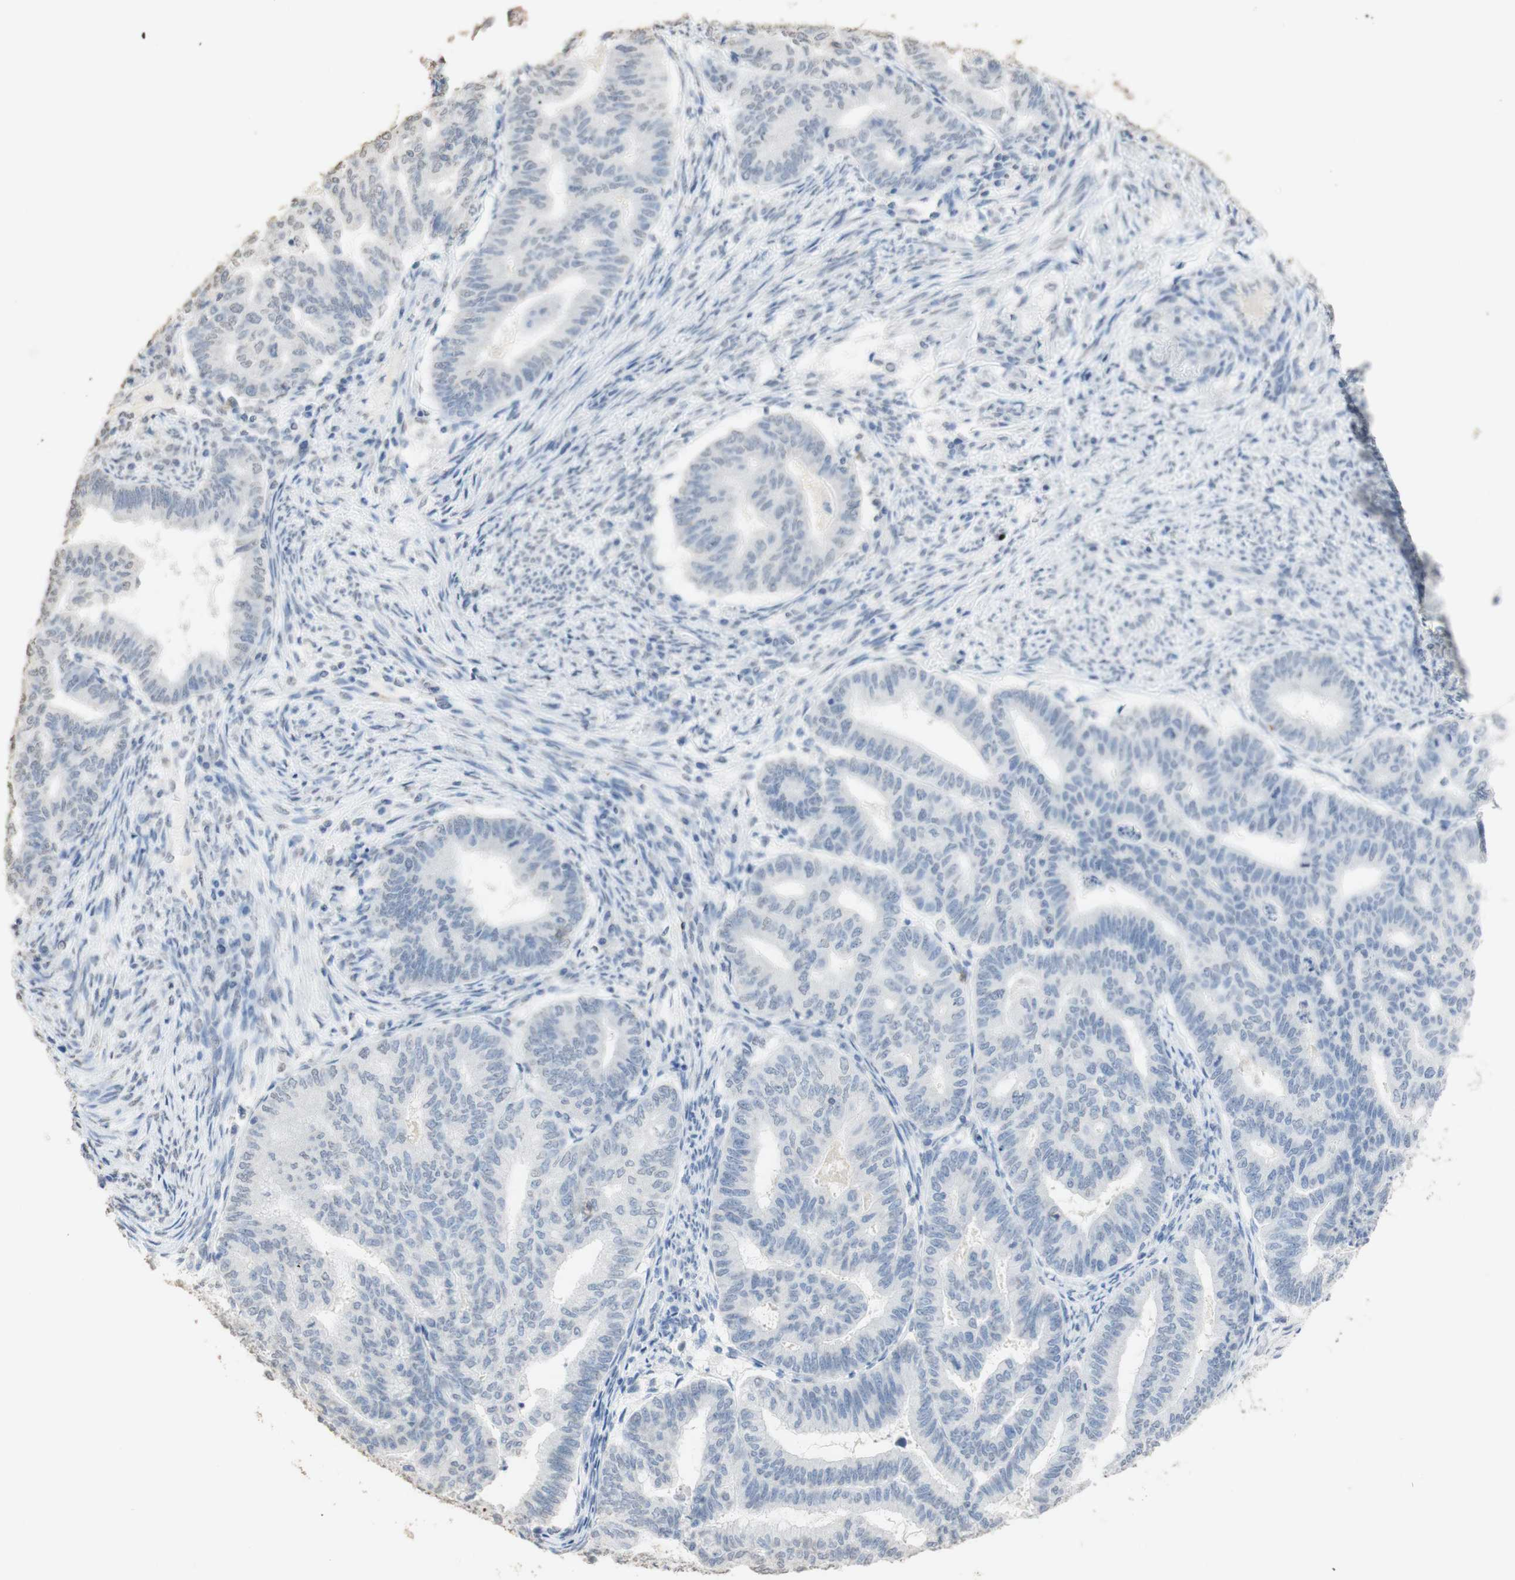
{"staining": {"intensity": "negative", "quantity": "none", "location": "none"}, "tissue": "endometrial cancer", "cell_type": "Tumor cells", "image_type": "cancer", "snomed": [{"axis": "morphology", "description": "Adenocarcinoma, NOS"}, {"axis": "topography", "description": "Endometrium"}], "caption": "There is no significant positivity in tumor cells of adenocarcinoma (endometrial).", "gene": "L1CAM", "patient": {"sex": "female", "age": 79}}